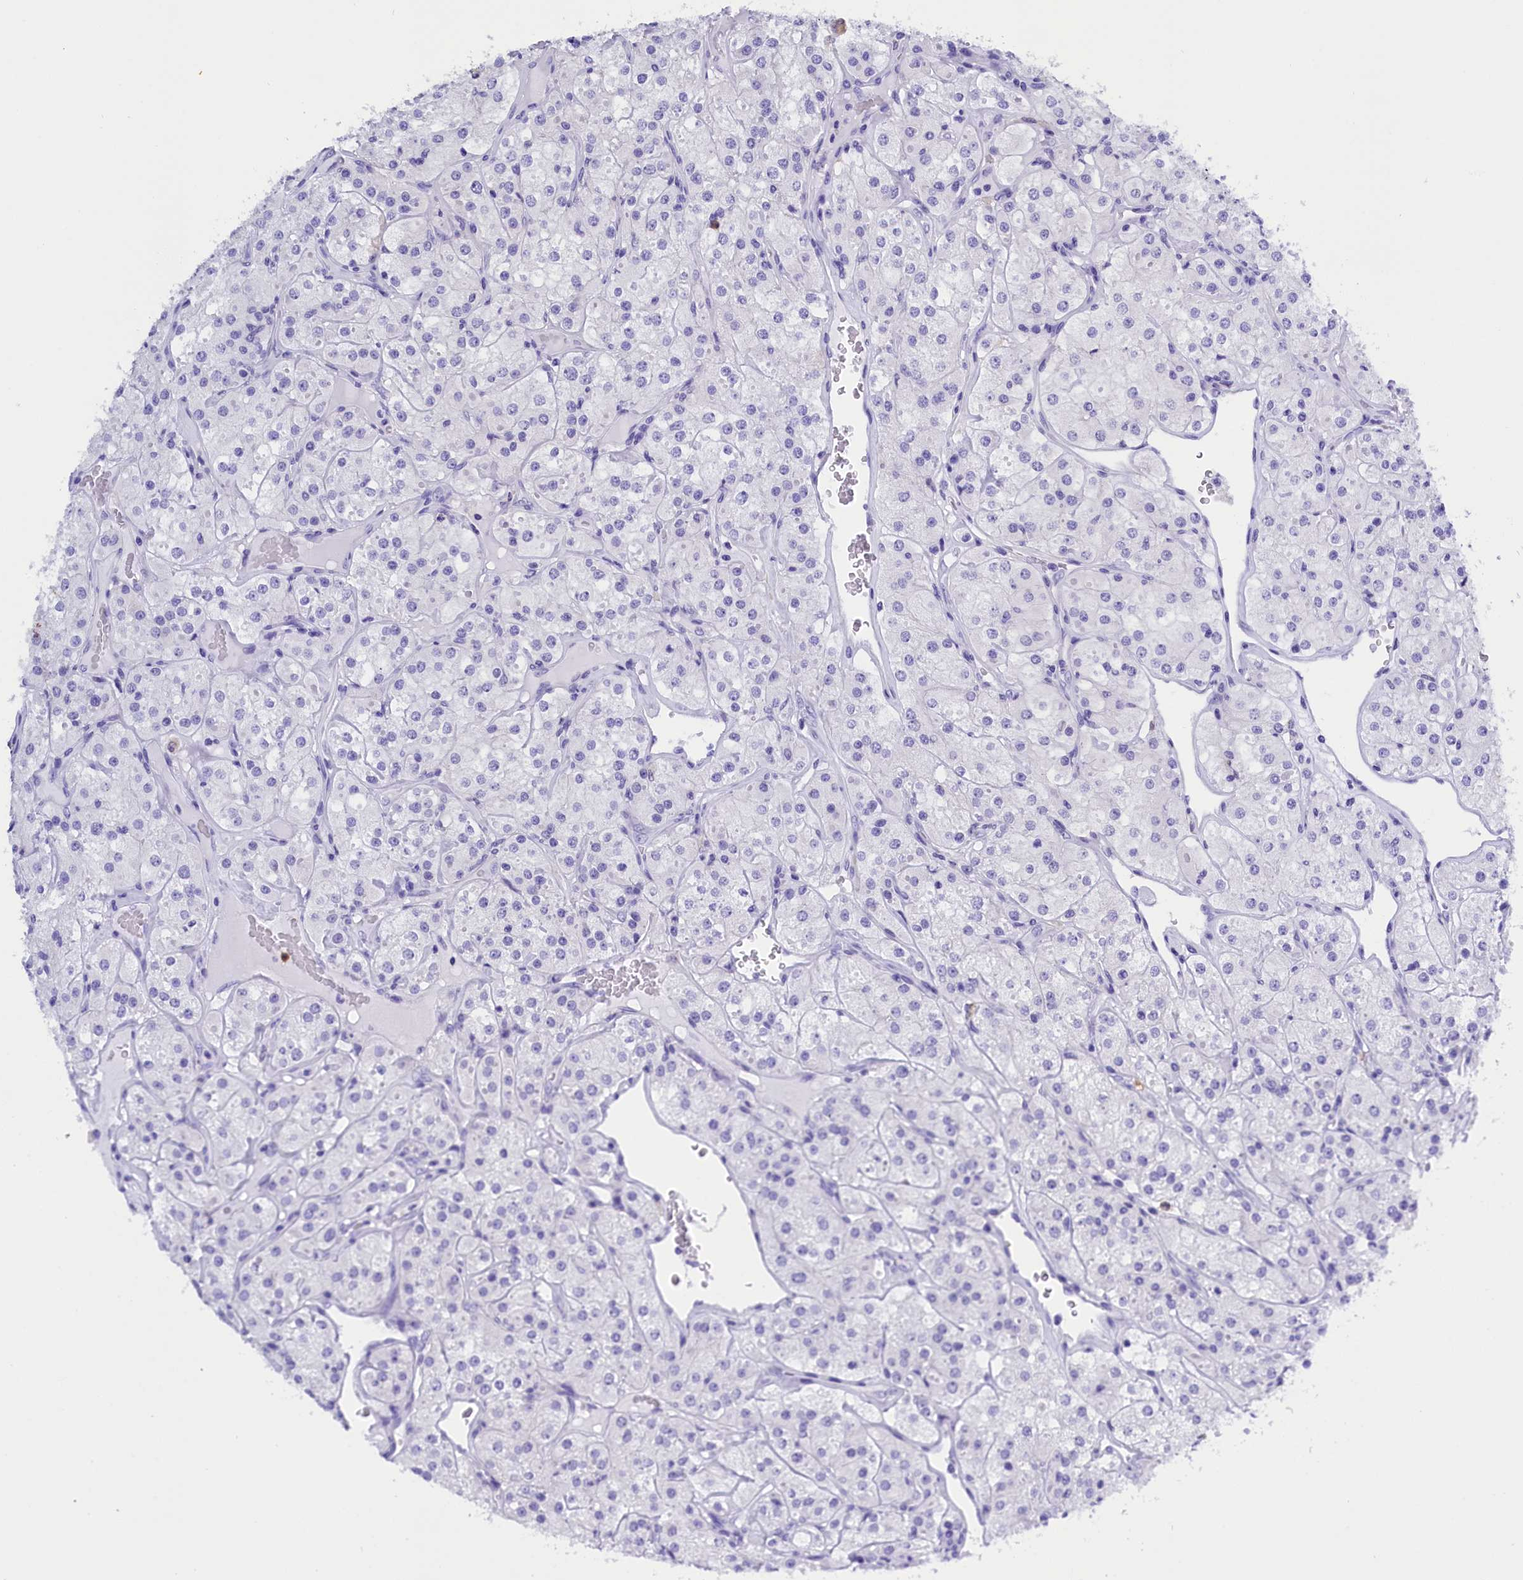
{"staining": {"intensity": "negative", "quantity": "none", "location": "none"}, "tissue": "renal cancer", "cell_type": "Tumor cells", "image_type": "cancer", "snomed": [{"axis": "morphology", "description": "Adenocarcinoma, NOS"}, {"axis": "topography", "description": "Kidney"}], "caption": "Tumor cells show no significant expression in renal cancer.", "gene": "CLC", "patient": {"sex": "male", "age": 77}}